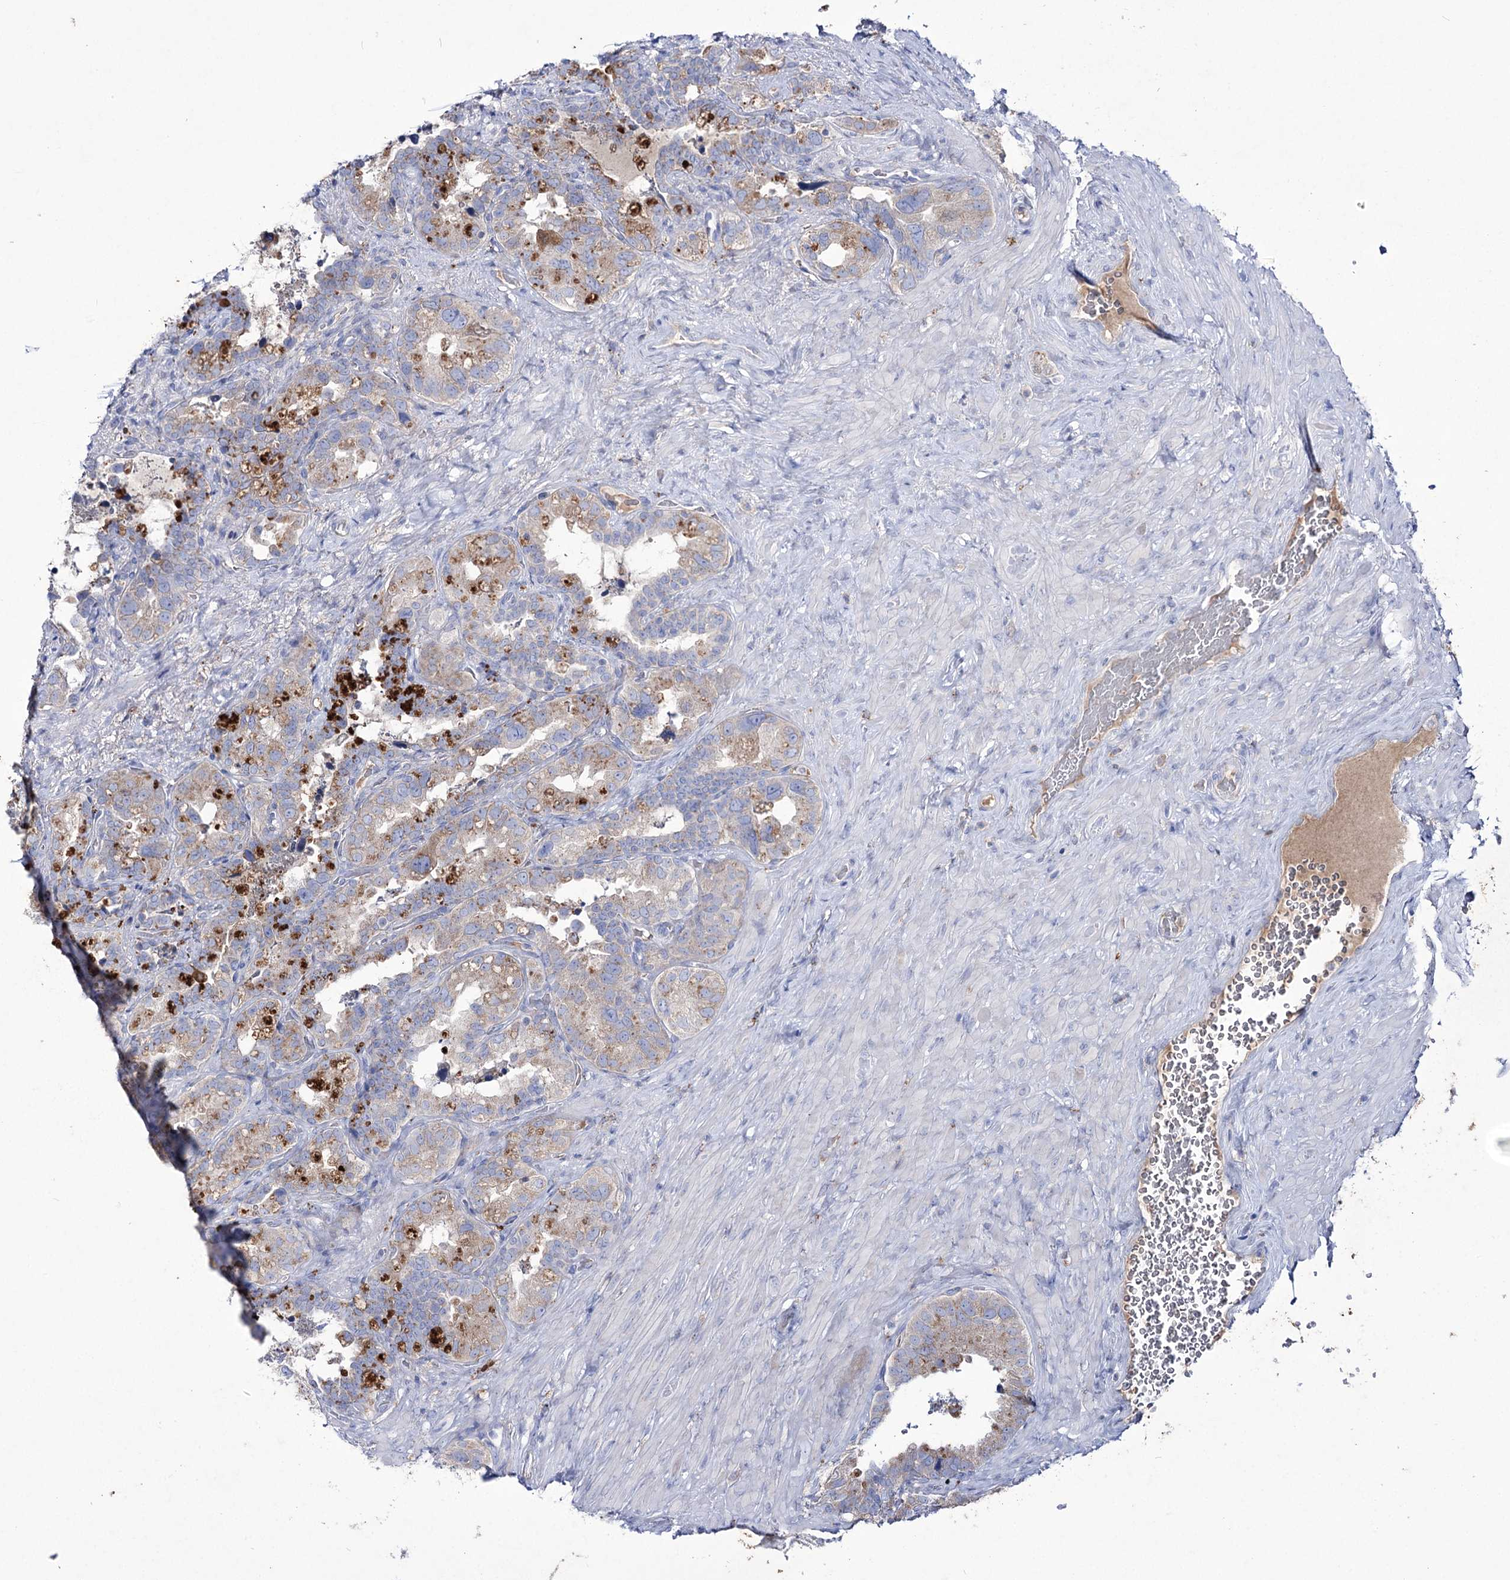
{"staining": {"intensity": "weak", "quantity": "25%-75%", "location": "cytoplasmic/membranous"}, "tissue": "seminal vesicle", "cell_type": "Glandular cells", "image_type": "normal", "snomed": [{"axis": "morphology", "description": "Normal tissue, NOS"}, {"axis": "topography", "description": "Seminal veicle"}, {"axis": "topography", "description": "Peripheral nerve tissue"}], "caption": "Seminal vesicle stained for a protein (brown) demonstrates weak cytoplasmic/membranous positive staining in approximately 25%-75% of glandular cells.", "gene": "NAGLU", "patient": {"sex": "male", "age": 67}}